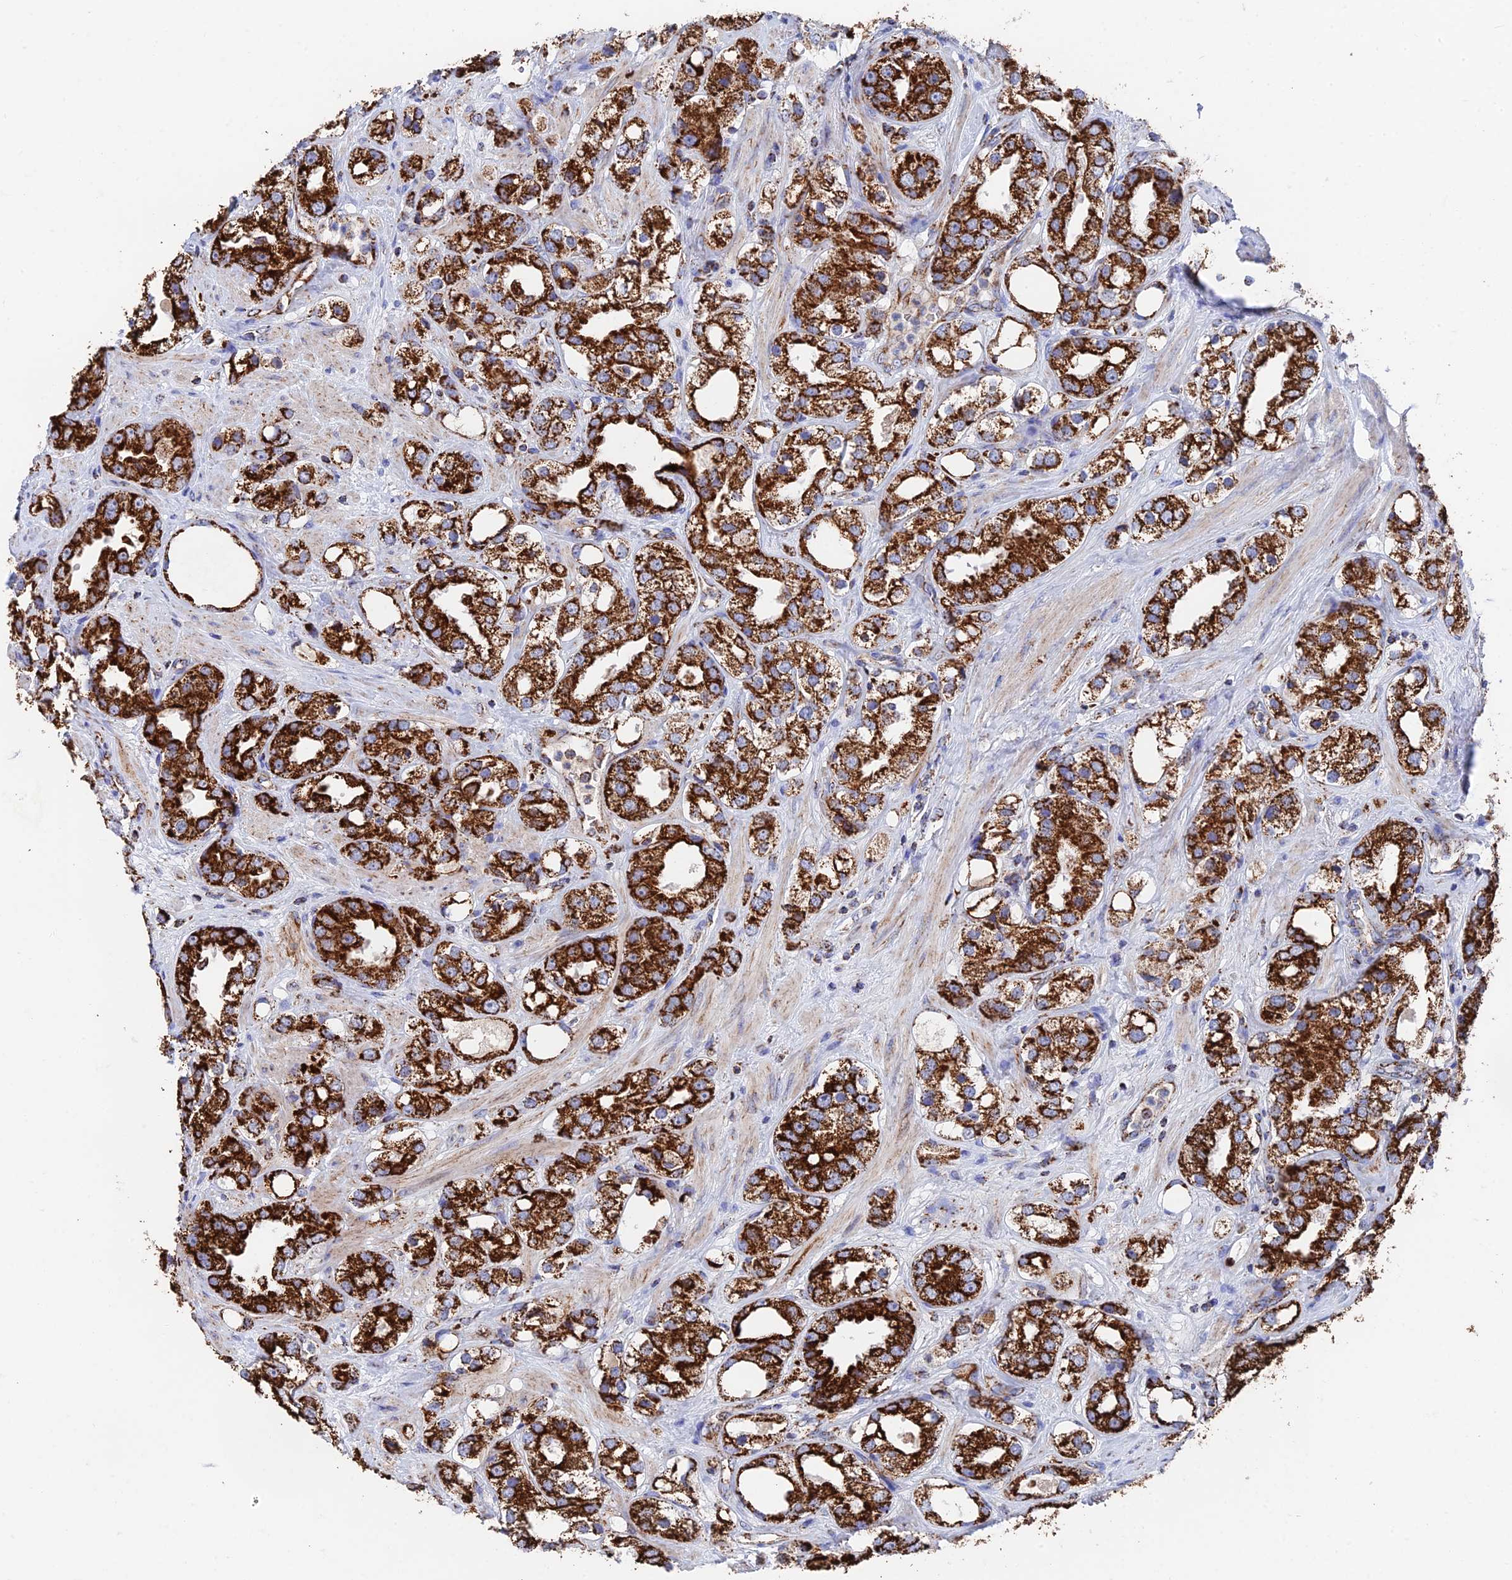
{"staining": {"intensity": "strong", "quantity": ">75%", "location": "cytoplasmic/membranous"}, "tissue": "prostate cancer", "cell_type": "Tumor cells", "image_type": "cancer", "snomed": [{"axis": "morphology", "description": "Adenocarcinoma, NOS"}, {"axis": "topography", "description": "Prostate"}], "caption": "High-power microscopy captured an immunohistochemistry (IHC) photomicrograph of prostate cancer (adenocarcinoma), revealing strong cytoplasmic/membranous expression in approximately >75% of tumor cells.", "gene": "HAUS8", "patient": {"sex": "male", "age": 79}}